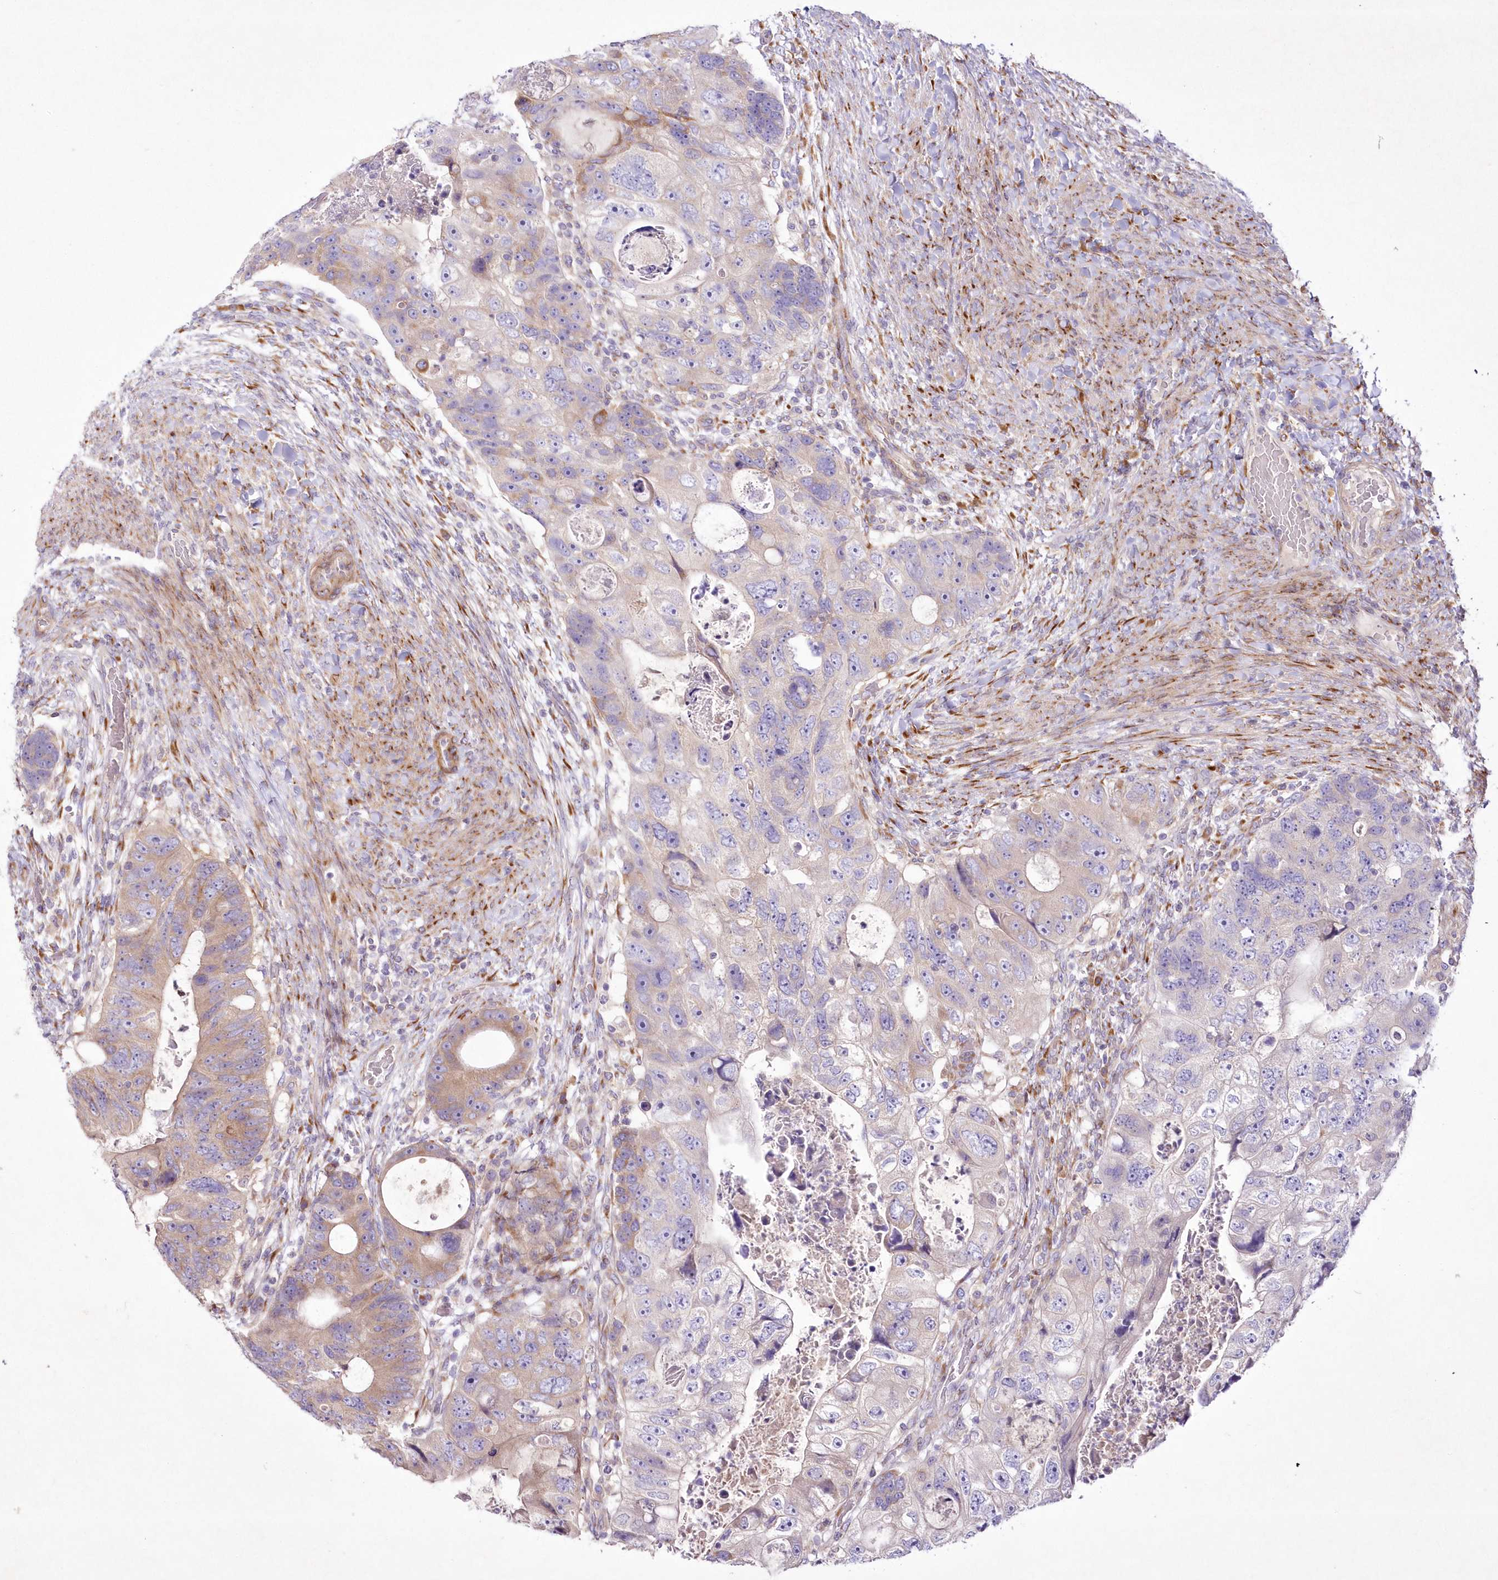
{"staining": {"intensity": "weak", "quantity": "25%-75%", "location": "cytoplasmic/membranous"}, "tissue": "colorectal cancer", "cell_type": "Tumor cells", "image_type": "cancer", "snomed": [{"axis": "morphology", "description": "Adenocarcinoma, NOS"}, {"axis": "topography", "description": "Rectum"}], "caption": "IHC of colorectal adenocarcinoma exhibits low levels of weak cytoplasmic/membranous staining in about 25%-75% of tumor cells.", "gene": "ARFGEF3", "patient": {"sex": "male", "age": 59}}